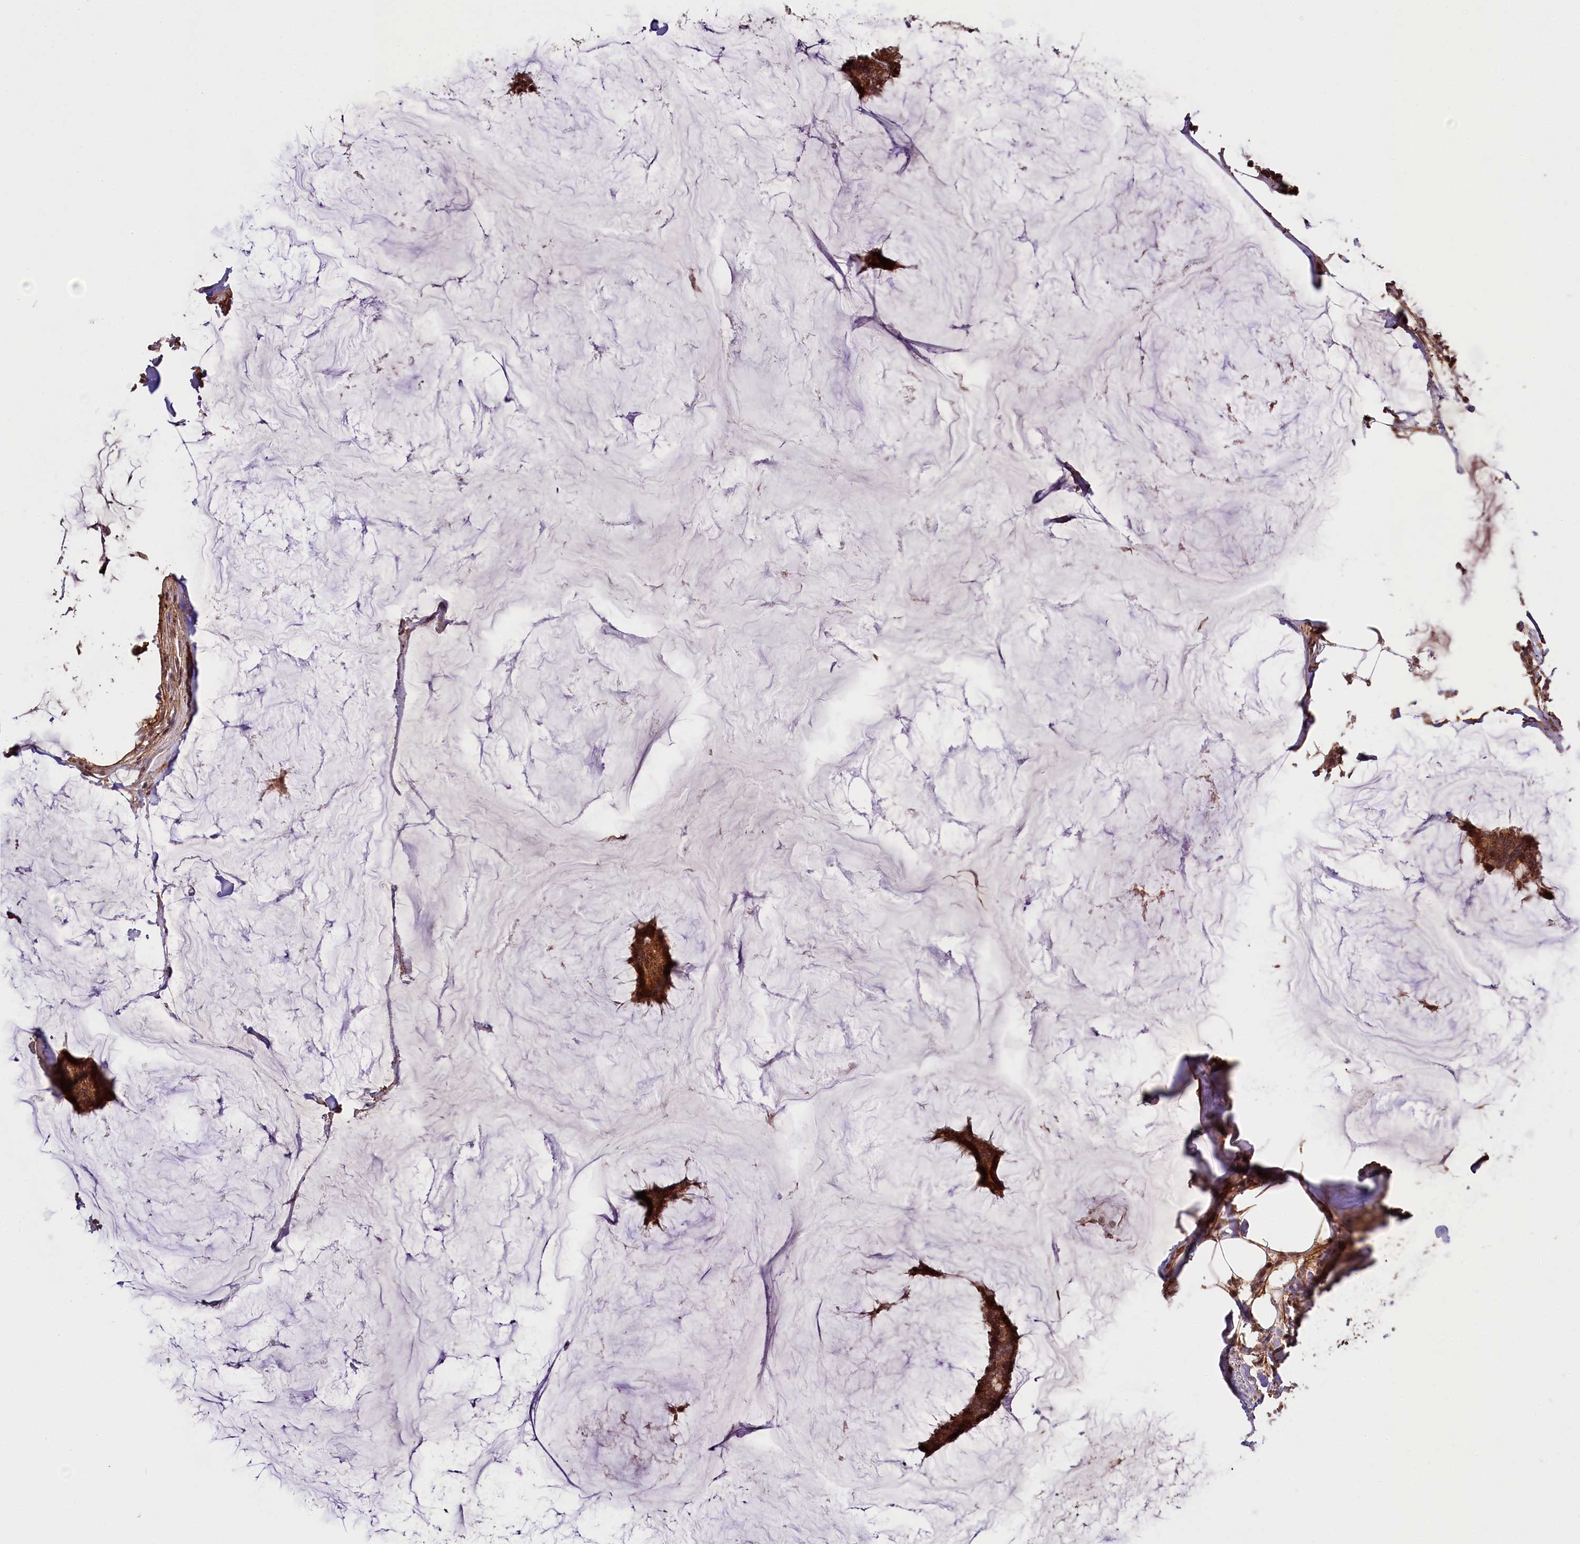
{"staining": {"intensity": "strong", "quantity": ">75%", "location": "cytoplasmic/membranous"}, "tissue": "breast cancer", "cell_type": "Tumor cells", "image_type": "cancer", "snomed": [{"axis": "morphology", "description": "Duct carcinoma"}, {"axis": "topography", "description": "Breast"}], "caption": "Protein expression analysis of breast cancer (intraductal carcinoma) displays strong cytoplasmic/membranous staining in approximately >75% of tumor cells.", "gene": "ZNF480", "patient": {"sex": "female", "age": 93}}